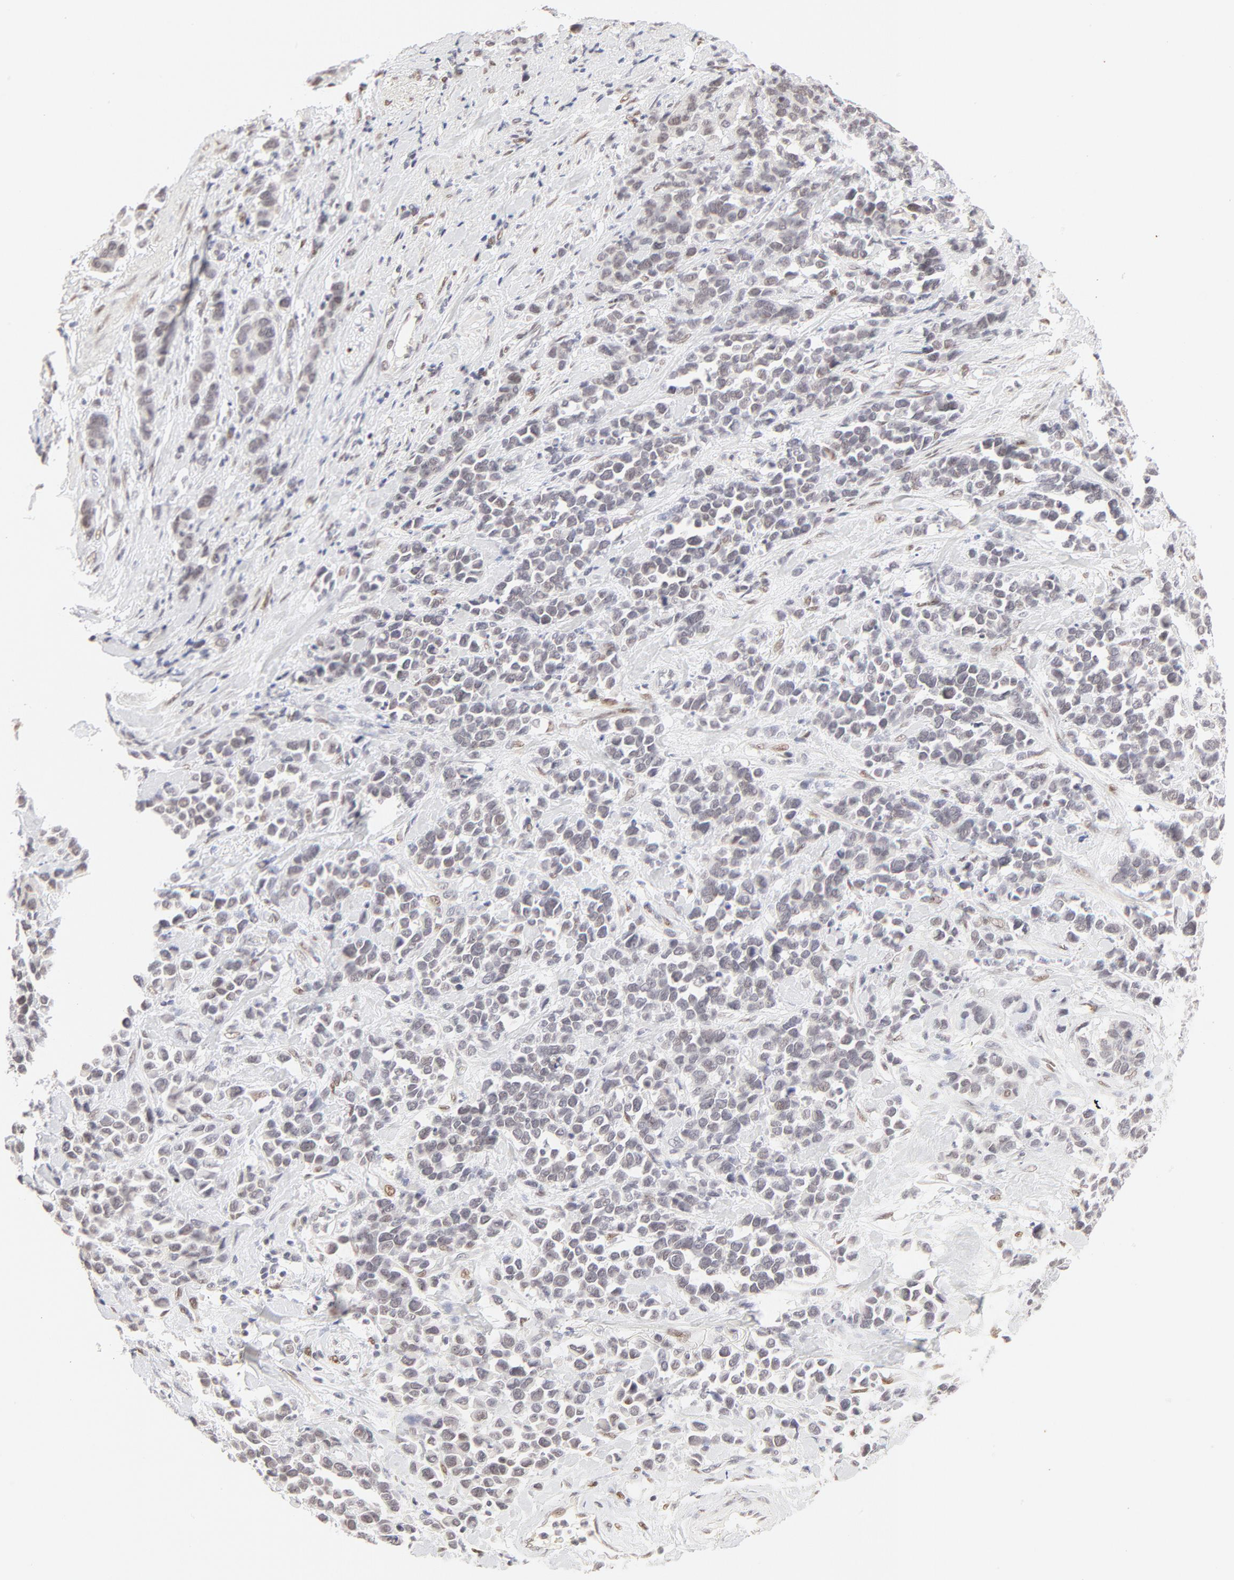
{"staining": {"intensity": "negative", "quantity": "none", "location": "none"}, "tissue": "stomach cancer", "cell_type": "Tumor cells", "image_type": "cancer", "snomed": [{"axis": "morphology", "description": "Adenocarcinoma, NOS"}, {"axis": "topography", "description": "Stomach, upper"}], "caption": "Tumor cells are negative for protein expression in human stomach cancer.", "gene": "PBX3", "patient": {"sex": "male", "age": 71}}